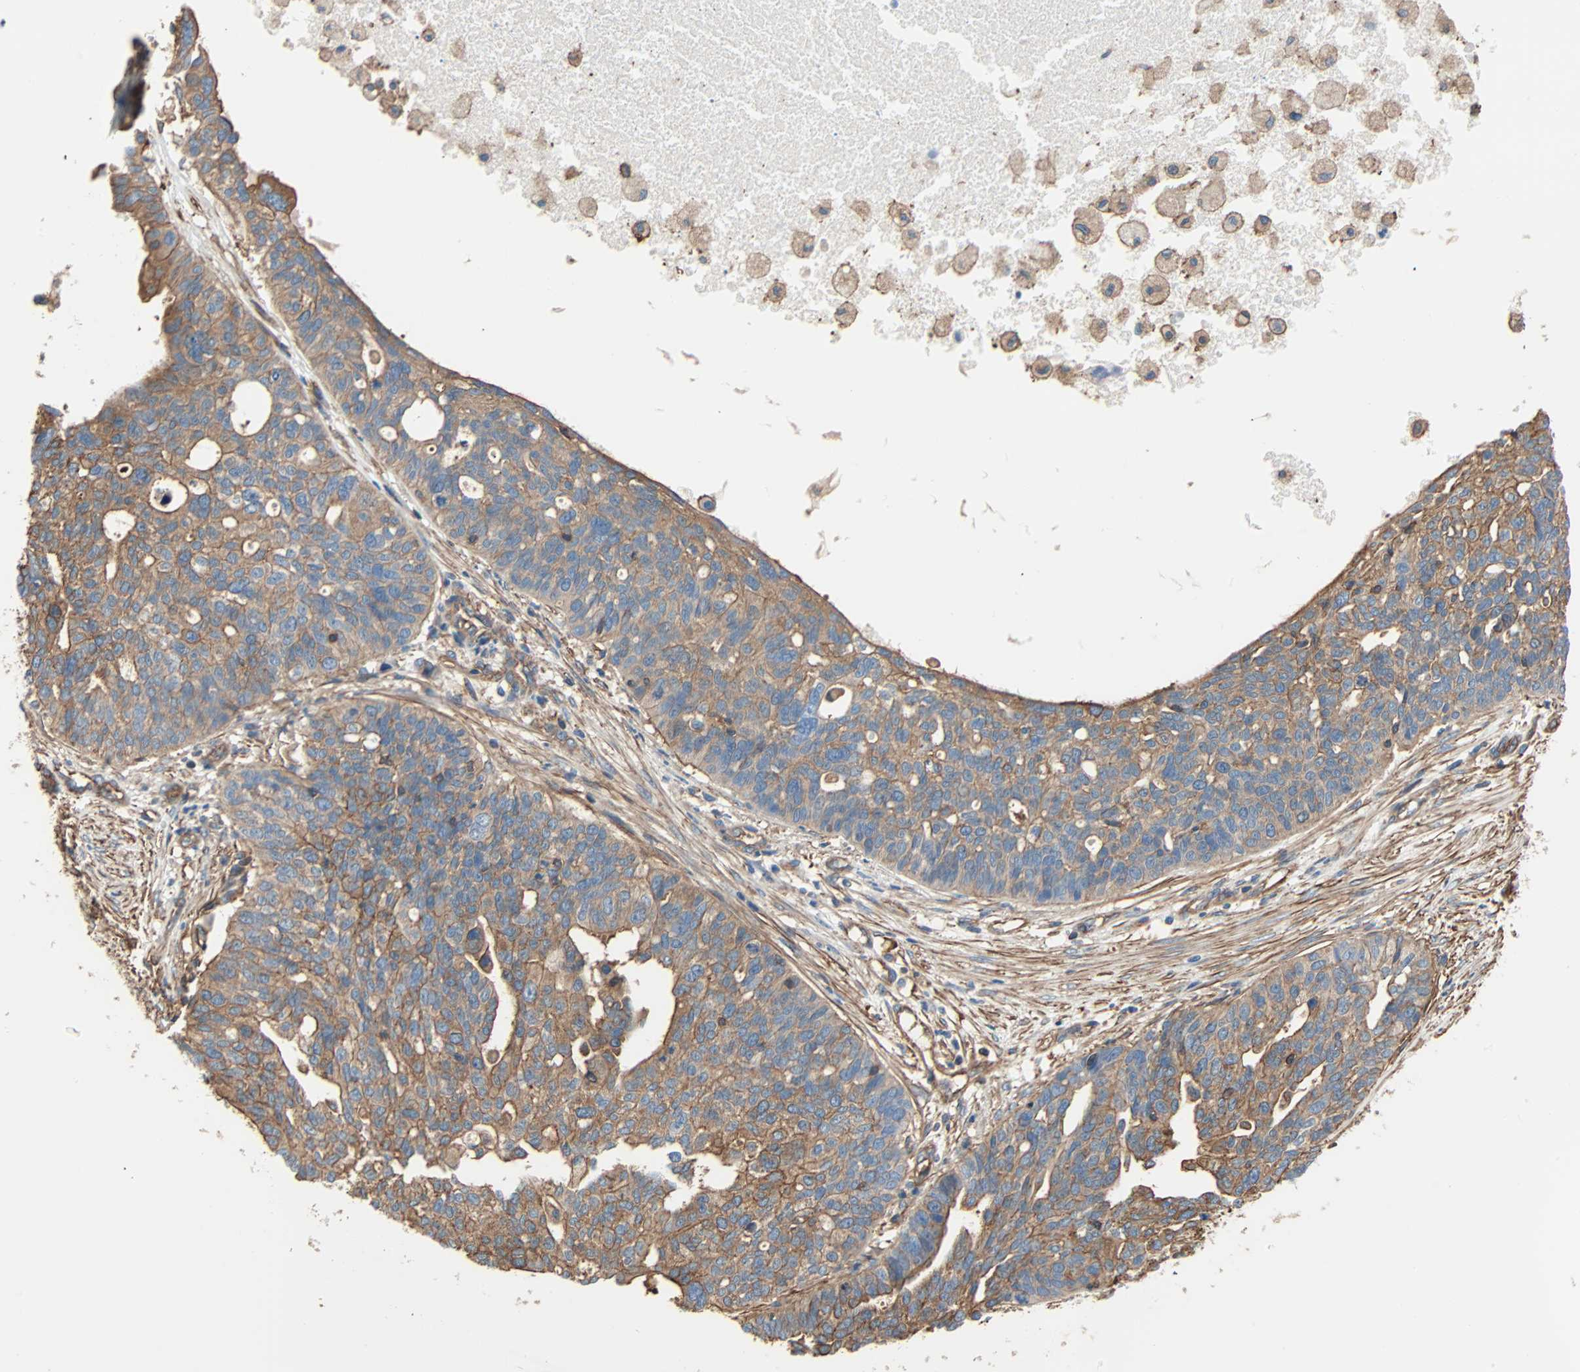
{"staining": {"intensity": "weak", "quantity": ">75%", "location": "cytoplasmic/membranous"}, "tissue": "ovarian cancer", "cell_type": "Tumor cells", "image_type": "cancer", "snomed": [{"axis": "morphology", "description": "Cystadenocarcinoma, serous, NOS"}, {"axis": "topography", "description": "Ovary"}], "caption": "Immunohistochemistry (IHC) staining of serous cystadenocarcinoma (ovarian), which exhibits low levels of weak cytoplasmic/membranous expression in approximately >75% of tumor cells indicating weak cytoplasmic/membranous protein positivity. The staining was performed using DAB (brown) for protein detection and nuclei were counterstained in hematoxylin (blue).", "gene": "GALNT10", "patient": {"sex": "female", "age": 59}}